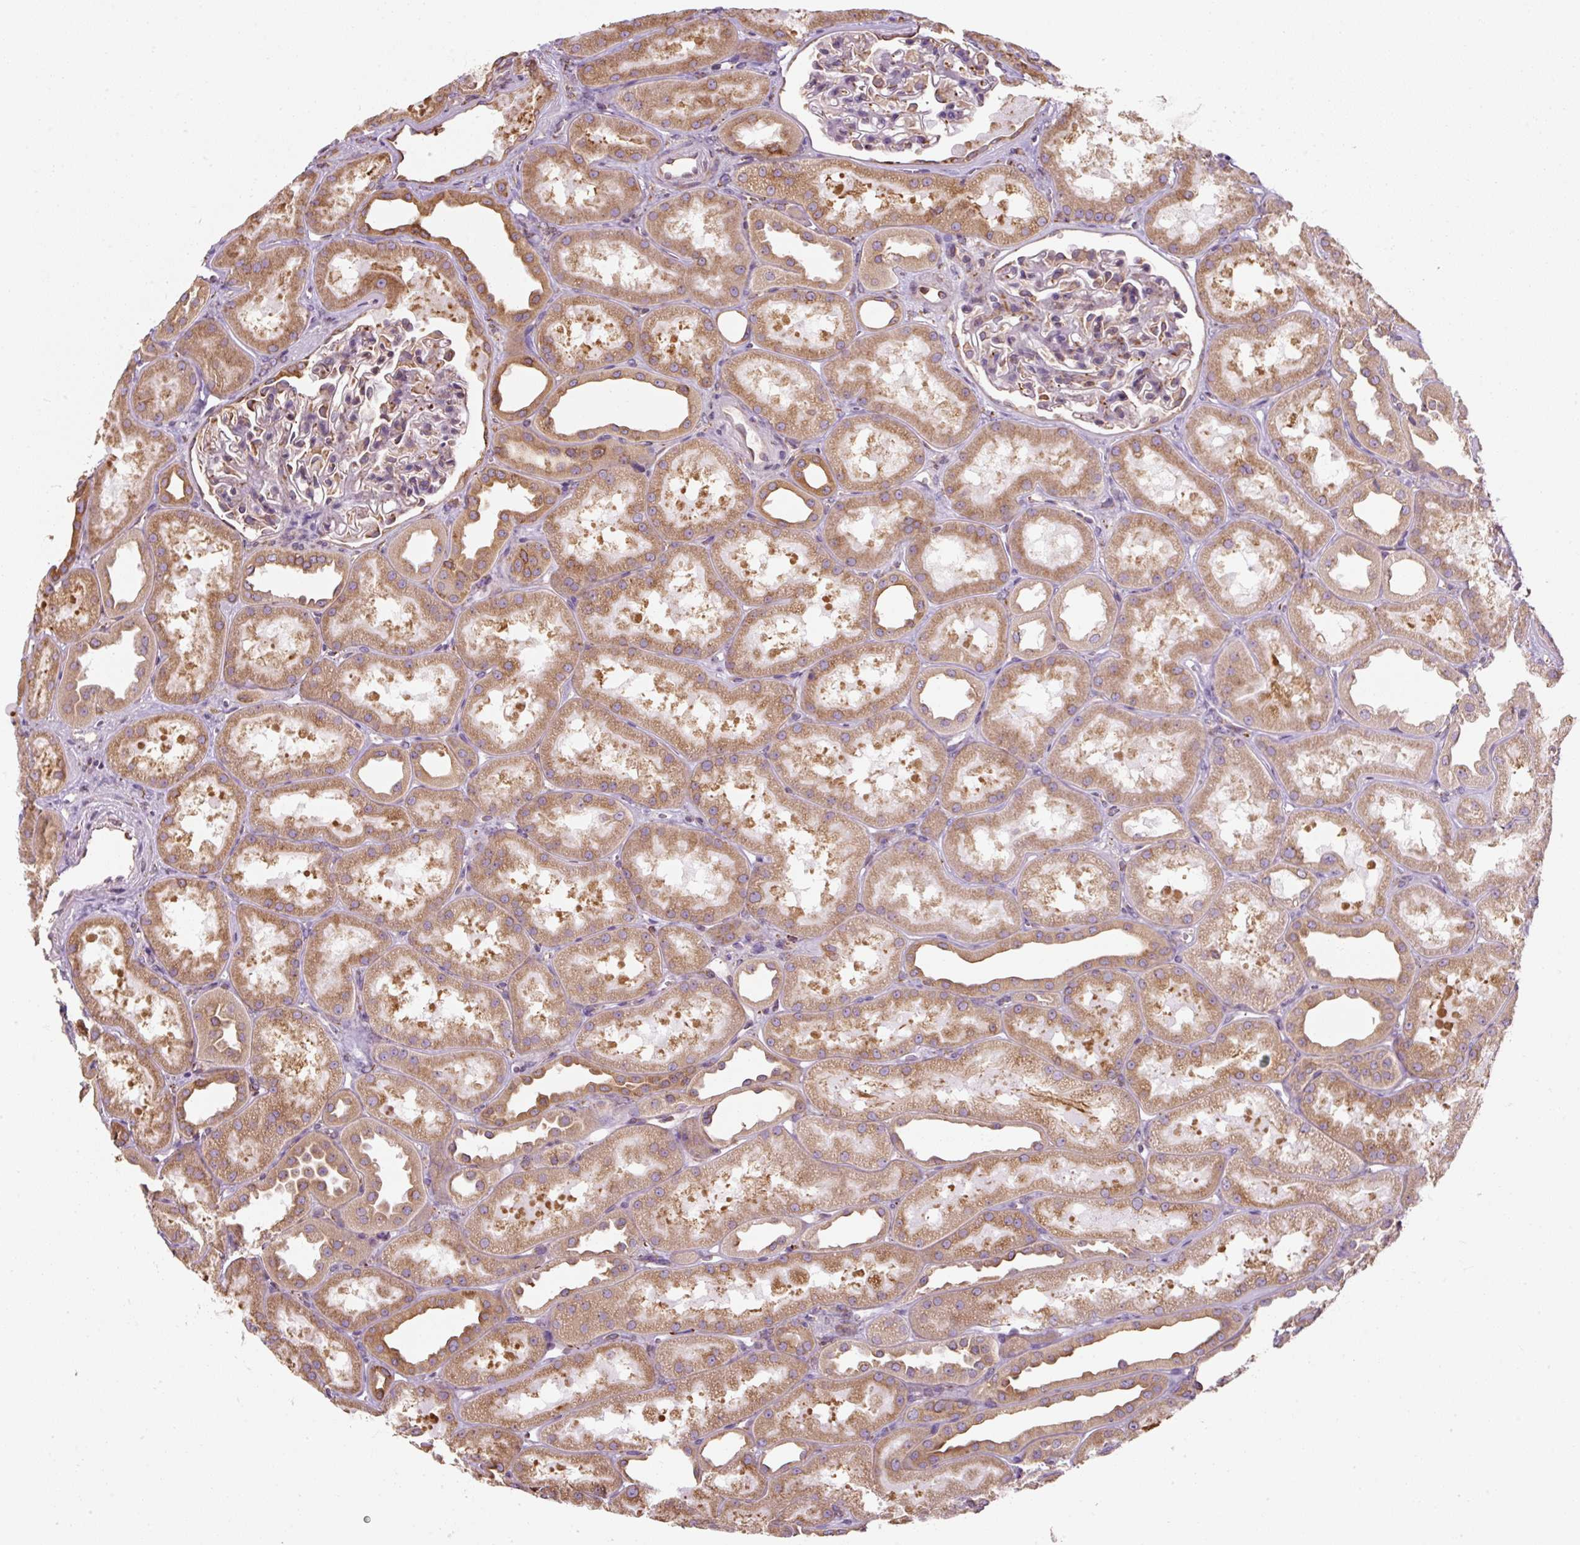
{"staining": {"intensity": "moderate", "quantity": "25%-75%", "location": "cytoplasmic/membranous"}, "tissue": "kidney", "cell_type": "Cells in glomeruli", "image_type": "normal", "snomed": [{"axis": "morphology", "description": "Normal tissue, NOS"}, {"axis": "topography", "description": "Kidney"}], "caption": "Moderate cytoplasmic/membranous staining is present in about 25%-75% of cells in glomeruli in benign kidney.", "gene": "PRKCSH", "patient": {"sex": "male", "age": 61}}